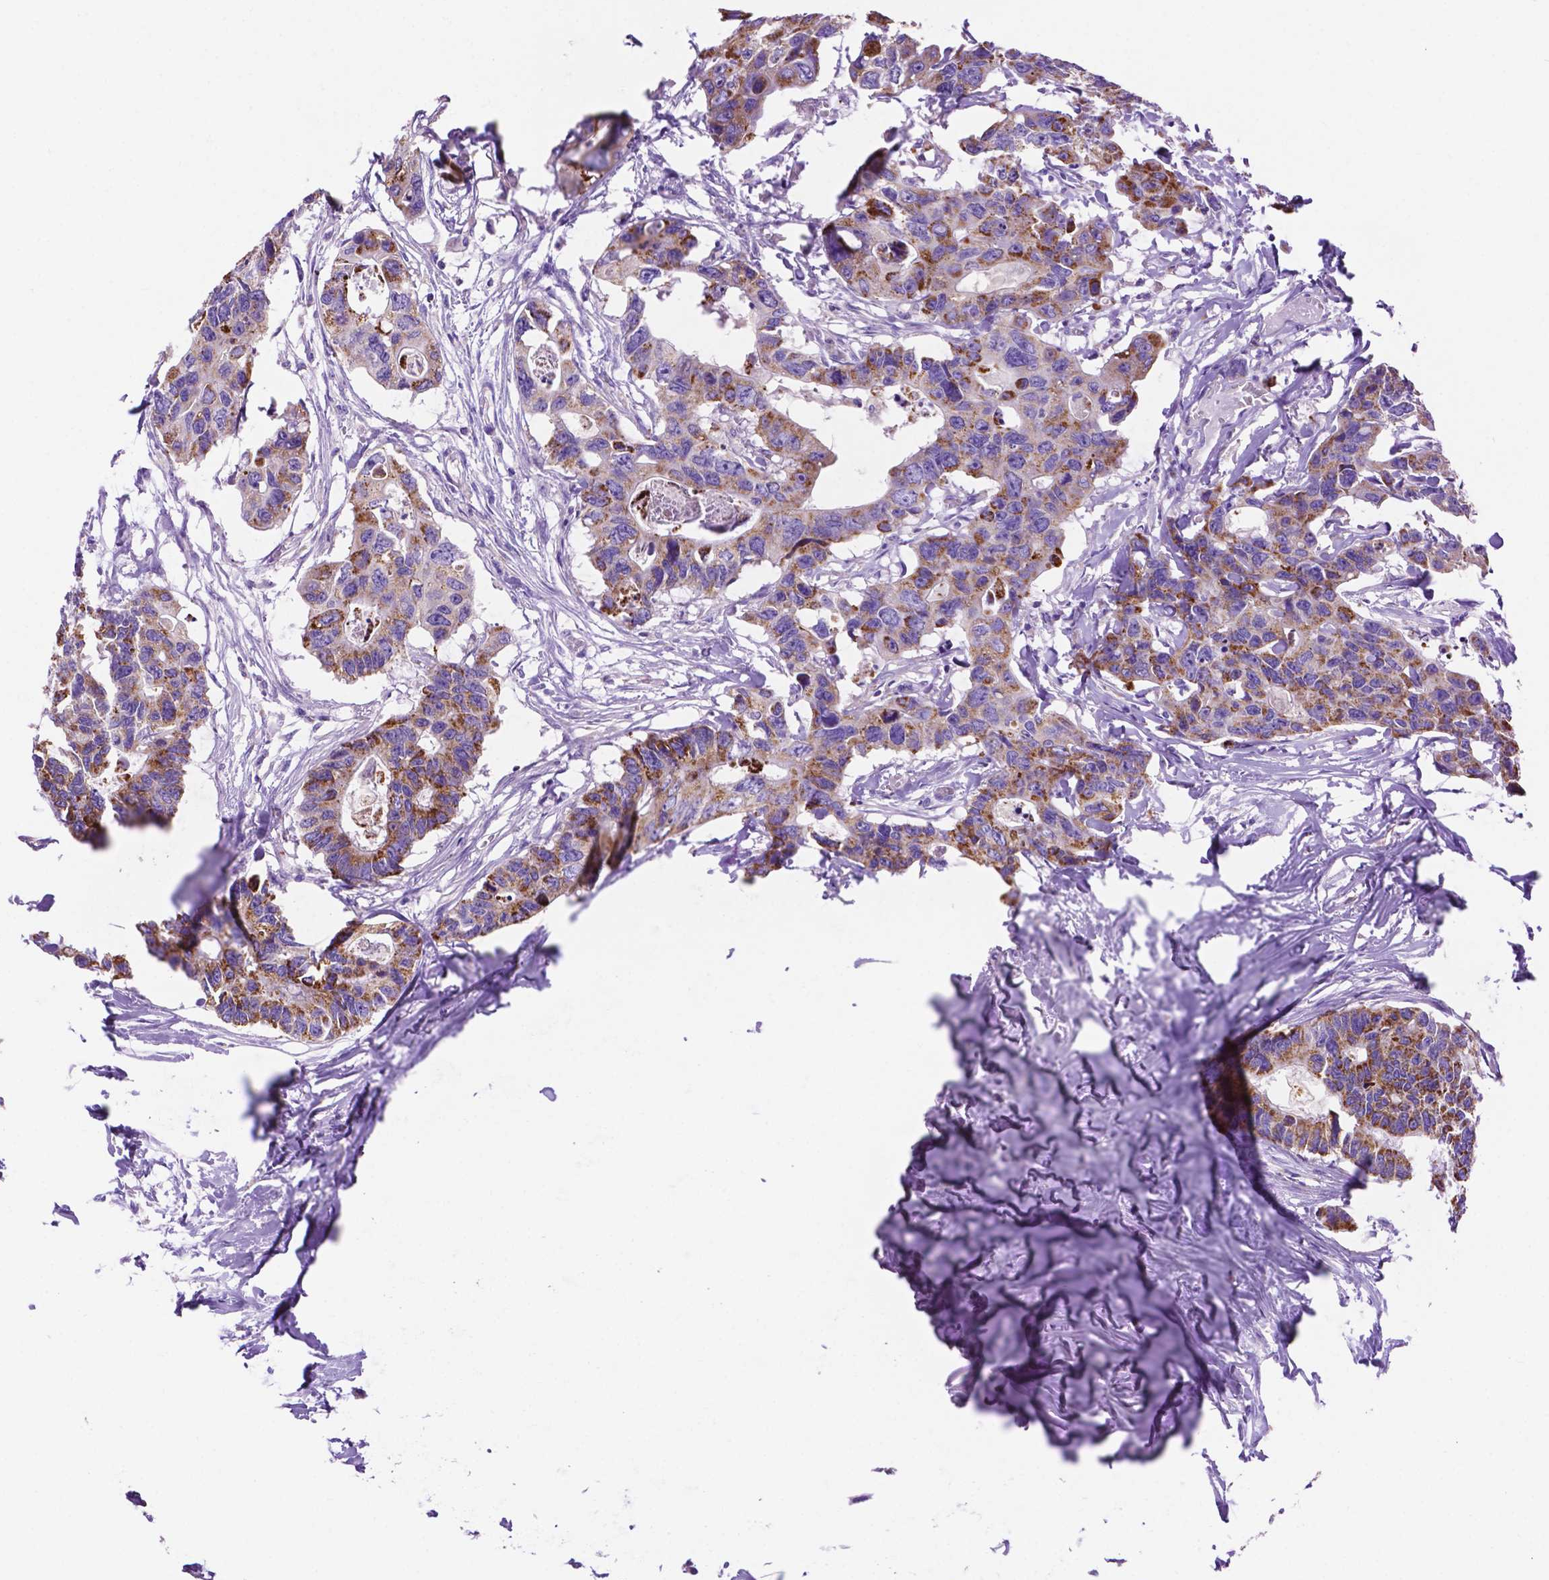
{"staining": {"intensity": "strong", "quantity": ">75%", "location": "cytoplasmic/membranous"}, "tissue": "colorectal cancer", "cell_type": "Tumor cells", "image_type": "cancer", "snomed": [{"axis": "morphology", "description": "Adenocarcinoma, NOS"}, {"axis": "topography", "description": "Rectum"}], "caption": "Adenocarcinoma (colorectal) was stained to show a protein in brown. There is high levels of strong cytoplasmic/membranous staining in about >75% of tumor cells.", "gene": "GDPD5", "patient": {"sex": "male", "age": 57}}